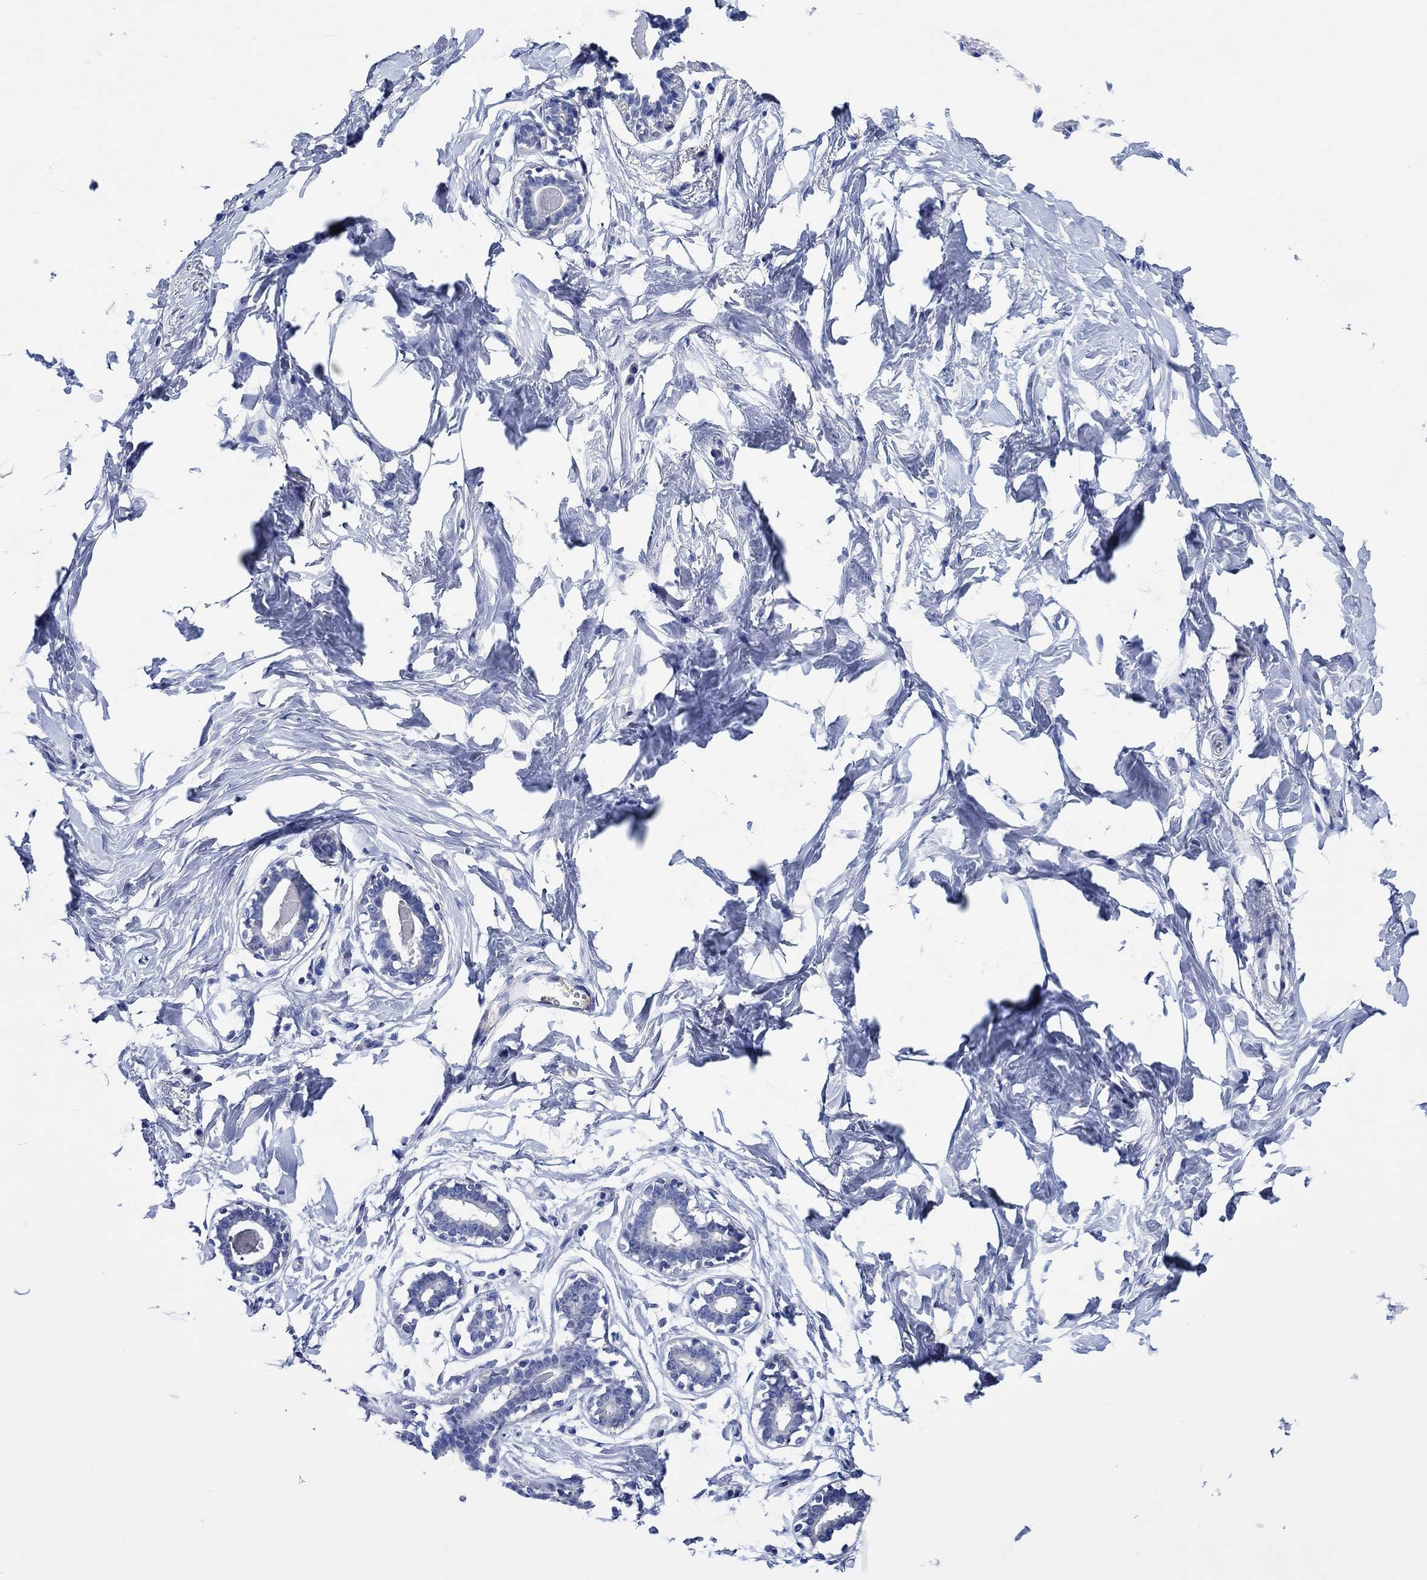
{"staining": {"intensity": "negative", "quantity": "none", "location": "none"}, "tissue": "breast", "cell_type": "Adipocytes", "image_type": "normal", "snomed": [{"axis": "morphology", "description": "Normal tissue, NOS"}, {"axis": "morphology", "description": "Lobular carcinoma, in situ"}, {"axis": "topography", "description": "Breast"}], "caption": "IHC histopathology image of normal breast: human breast stained with DAB (3,3'-diaminobenzidine) exhibits no significant protein staining in adipocytes.", "gene": "CPNE6", "patient": {"sex": "female", "age": 35}}